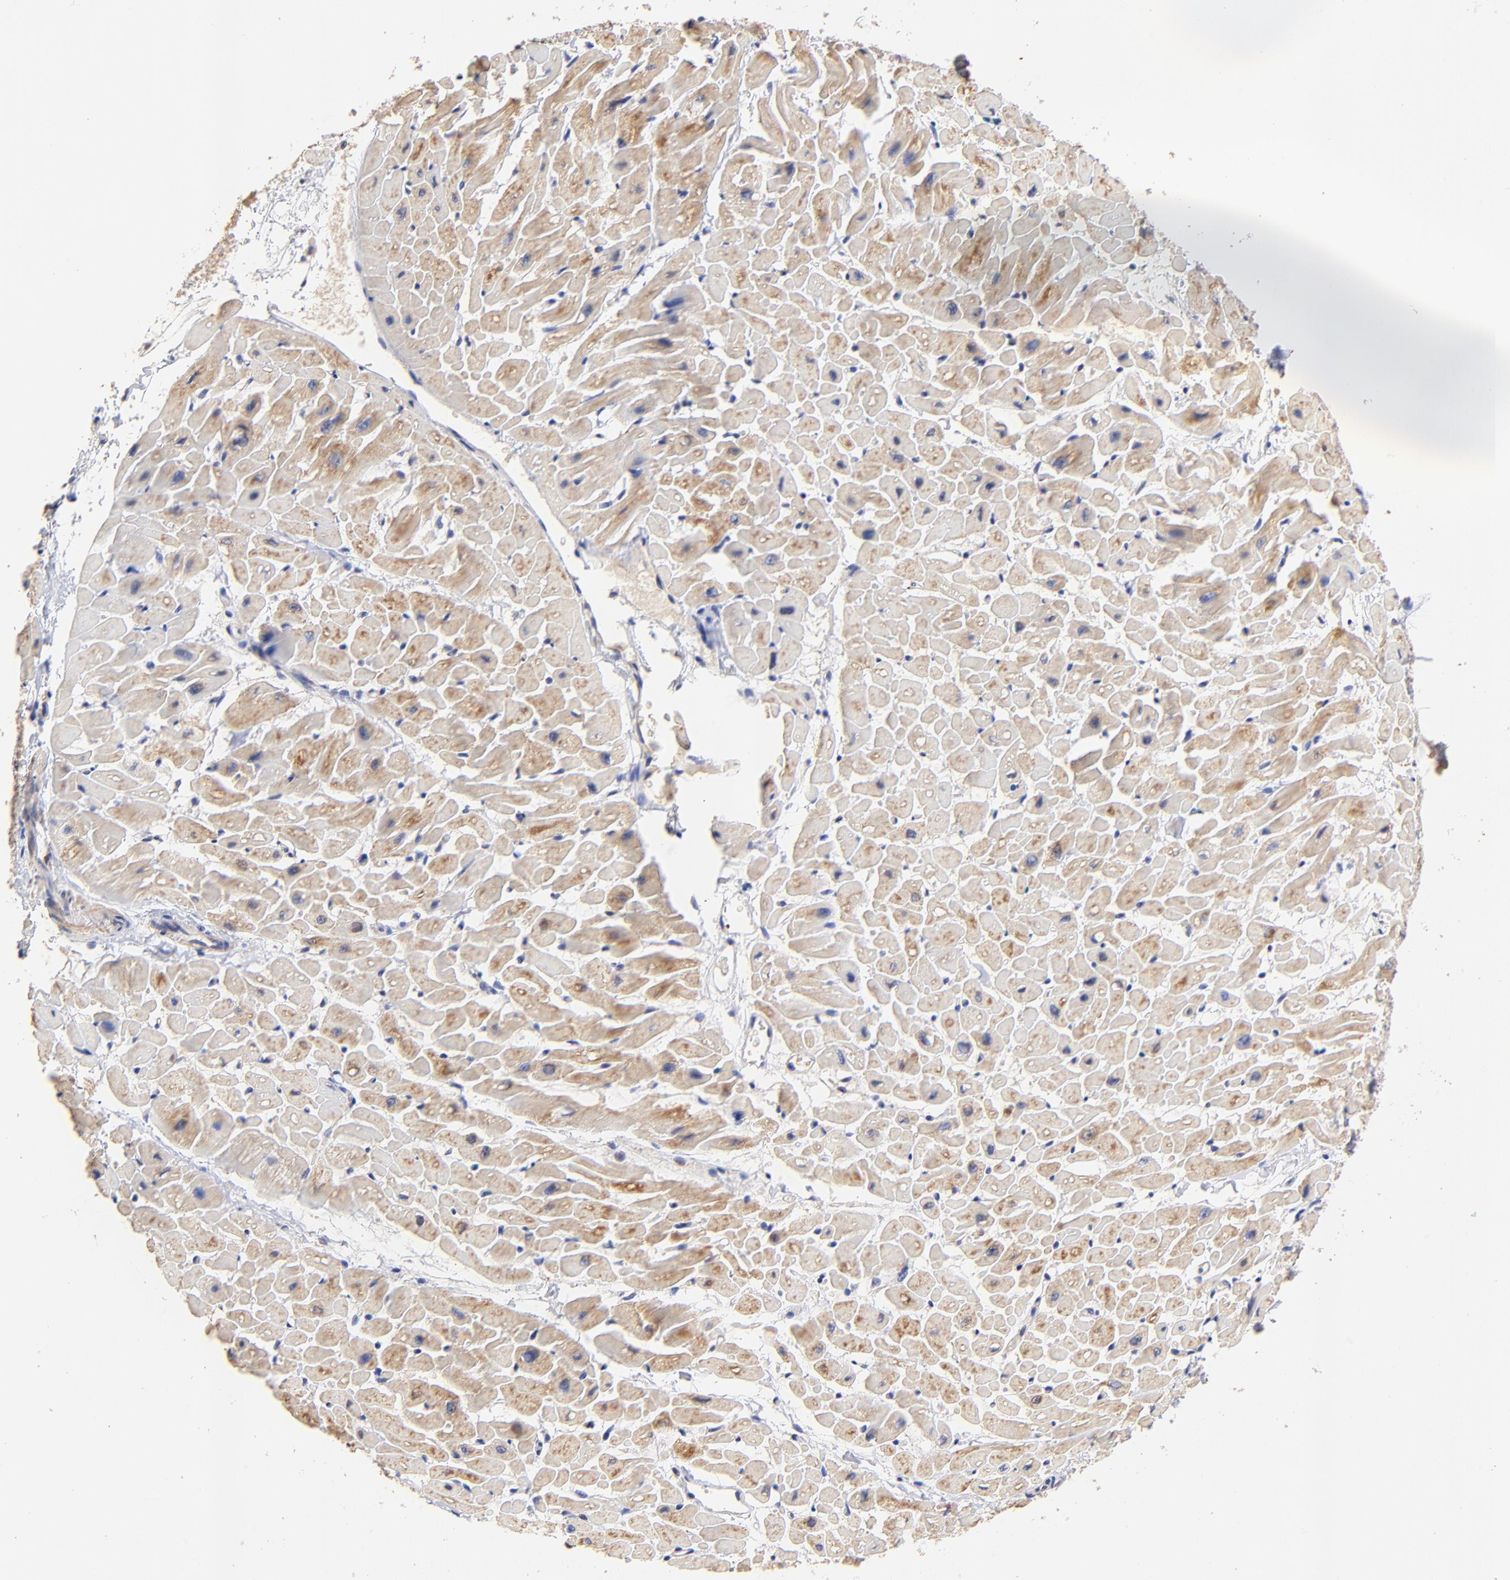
{"staining": {"intensity": "moderate", "quantity": ">75%", "location": "cytoplasmic/membranous"}, "tissue": "heart muscle", "cell_type": "Cardiomyocytes", "image_type": "normal", "snomed": [{"axis": "morphology", "description": "Normal tissue, NOS"}, {"axis": "topography", "description": "Heart"}], "caption": "Immunohistochemistry staining of normal heart muscle, which reveals medium levels of moderate cytoplasmic/membranous positivity in approximately >75% of cardiomyocytes indicating moderate cytoplasmic/membranous protein expression. The staining was performed using DAB (3,3'-diaminobenzidine) (brown) for protein detection and nuclei were counterstained in hematoxylin (blue).", "gene": "BBOF1", "patient": {"sex": "male", "age": 45}}